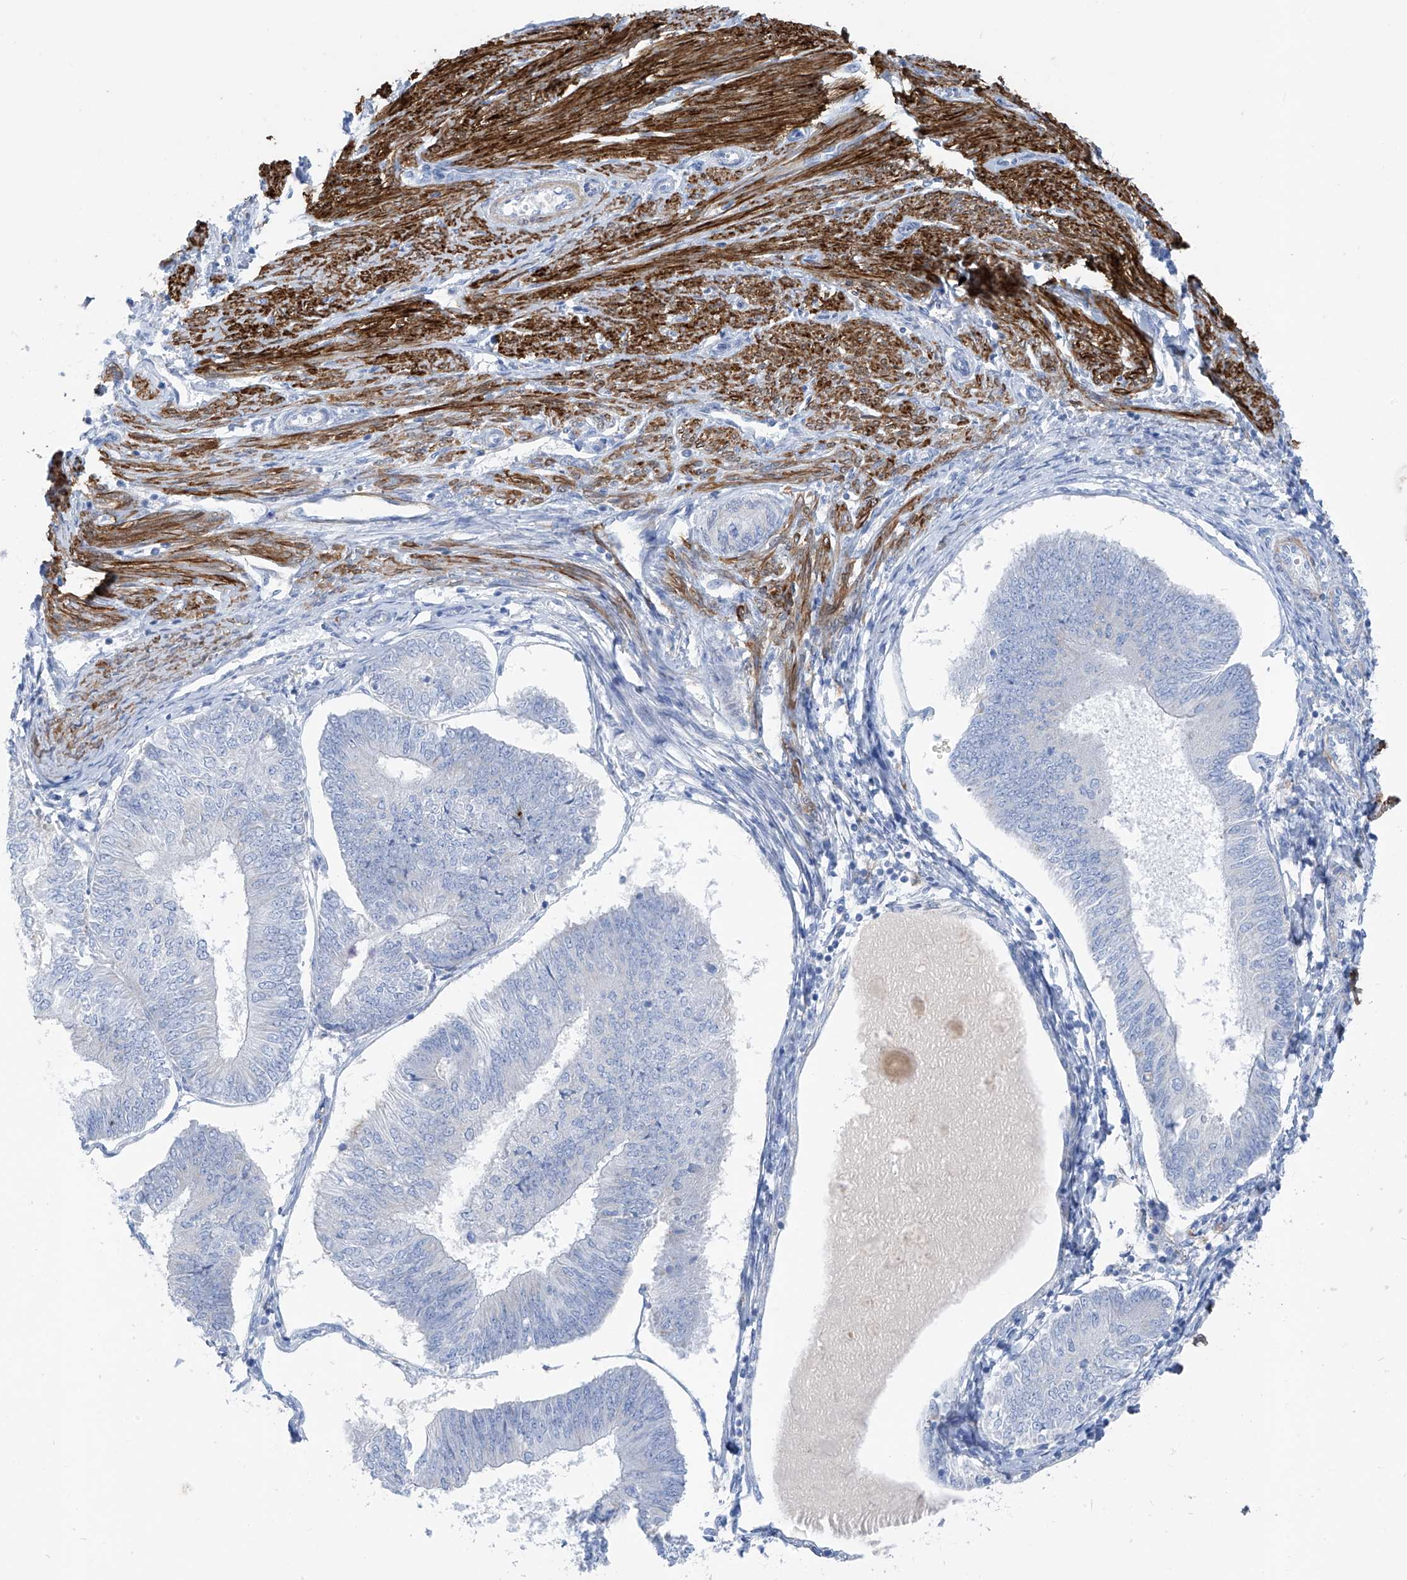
{"staining": {"intensity": "negative", "quantity": "none", "location": "none"}, "tissue": "endometrial cancer", "cell_type": "Tumor cells", "image_type": "cancer", "snomed": [{"axis": "morphology", "description": "Adenocarcinoma, NOS"}, {"axis": "topography", "description": "Endometrium"}], "caption": "This is an immunohistochemistry photomicrograph of human endometrial cancer. There is no expression in tumor cells.", "gene": "GLMP", "patient": {"sex": "female", "age": 58}}